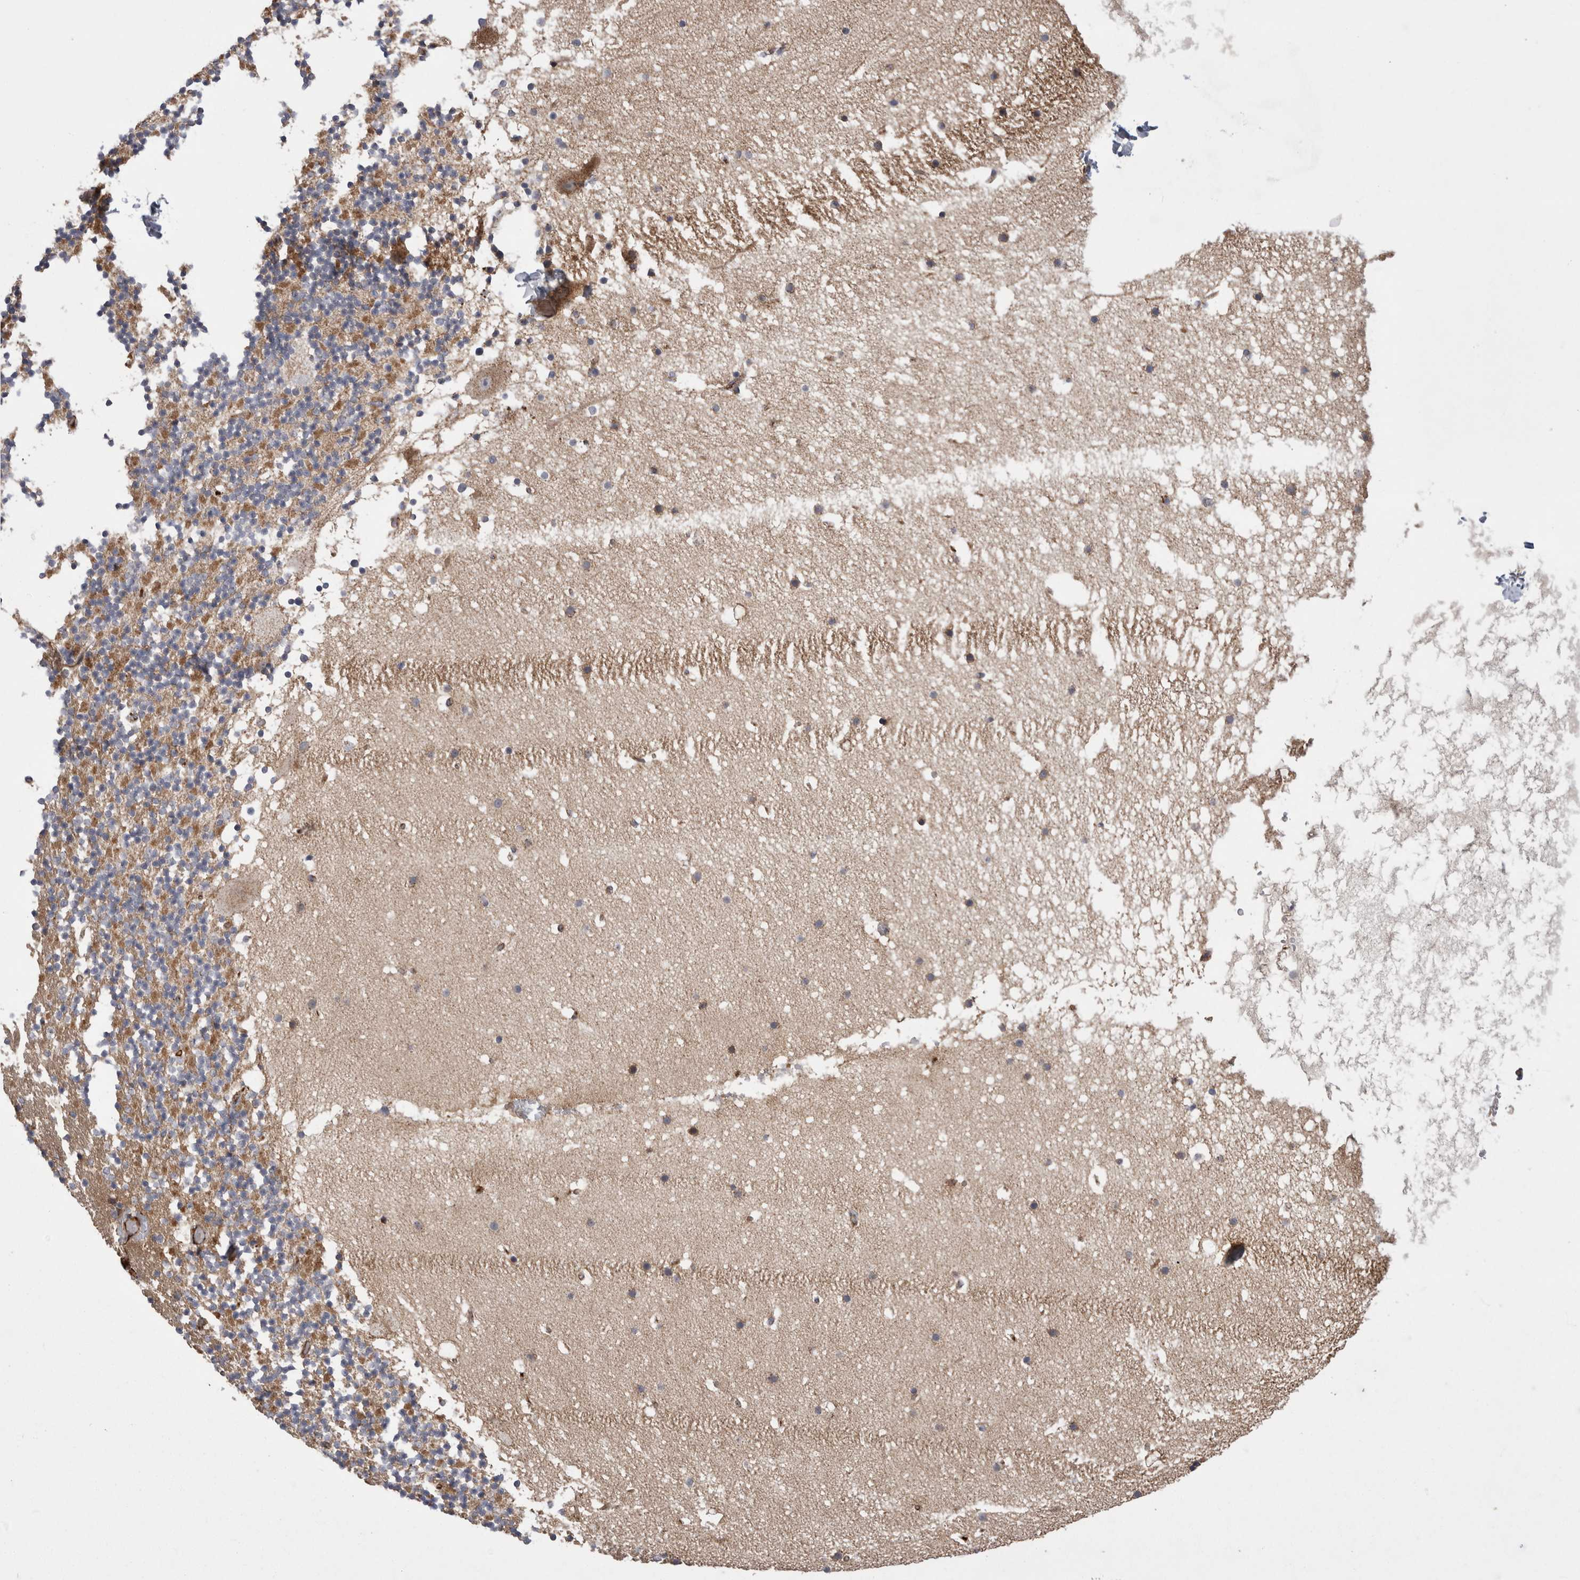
{"staining": {"intensity": "moderate", "quantity": ">75%", "location": "cytoplasmic/membranous"}, "tissue": "cerebellum", "cell_type": "Cells in granular layer", "image_type": "normal", "snomed": [{"axis": "morphology", "description": "Normal tissue, NOS"}, {"axis": "topography", "description": "Cerebellum"}], "caption": "Moderate cytoplasmic/membranous positivity is seen in approximately >75% of cells in granular layer in benign cerebellum.", "gene": "DARS2", "patient": {"sex": "male", "age": 57}}